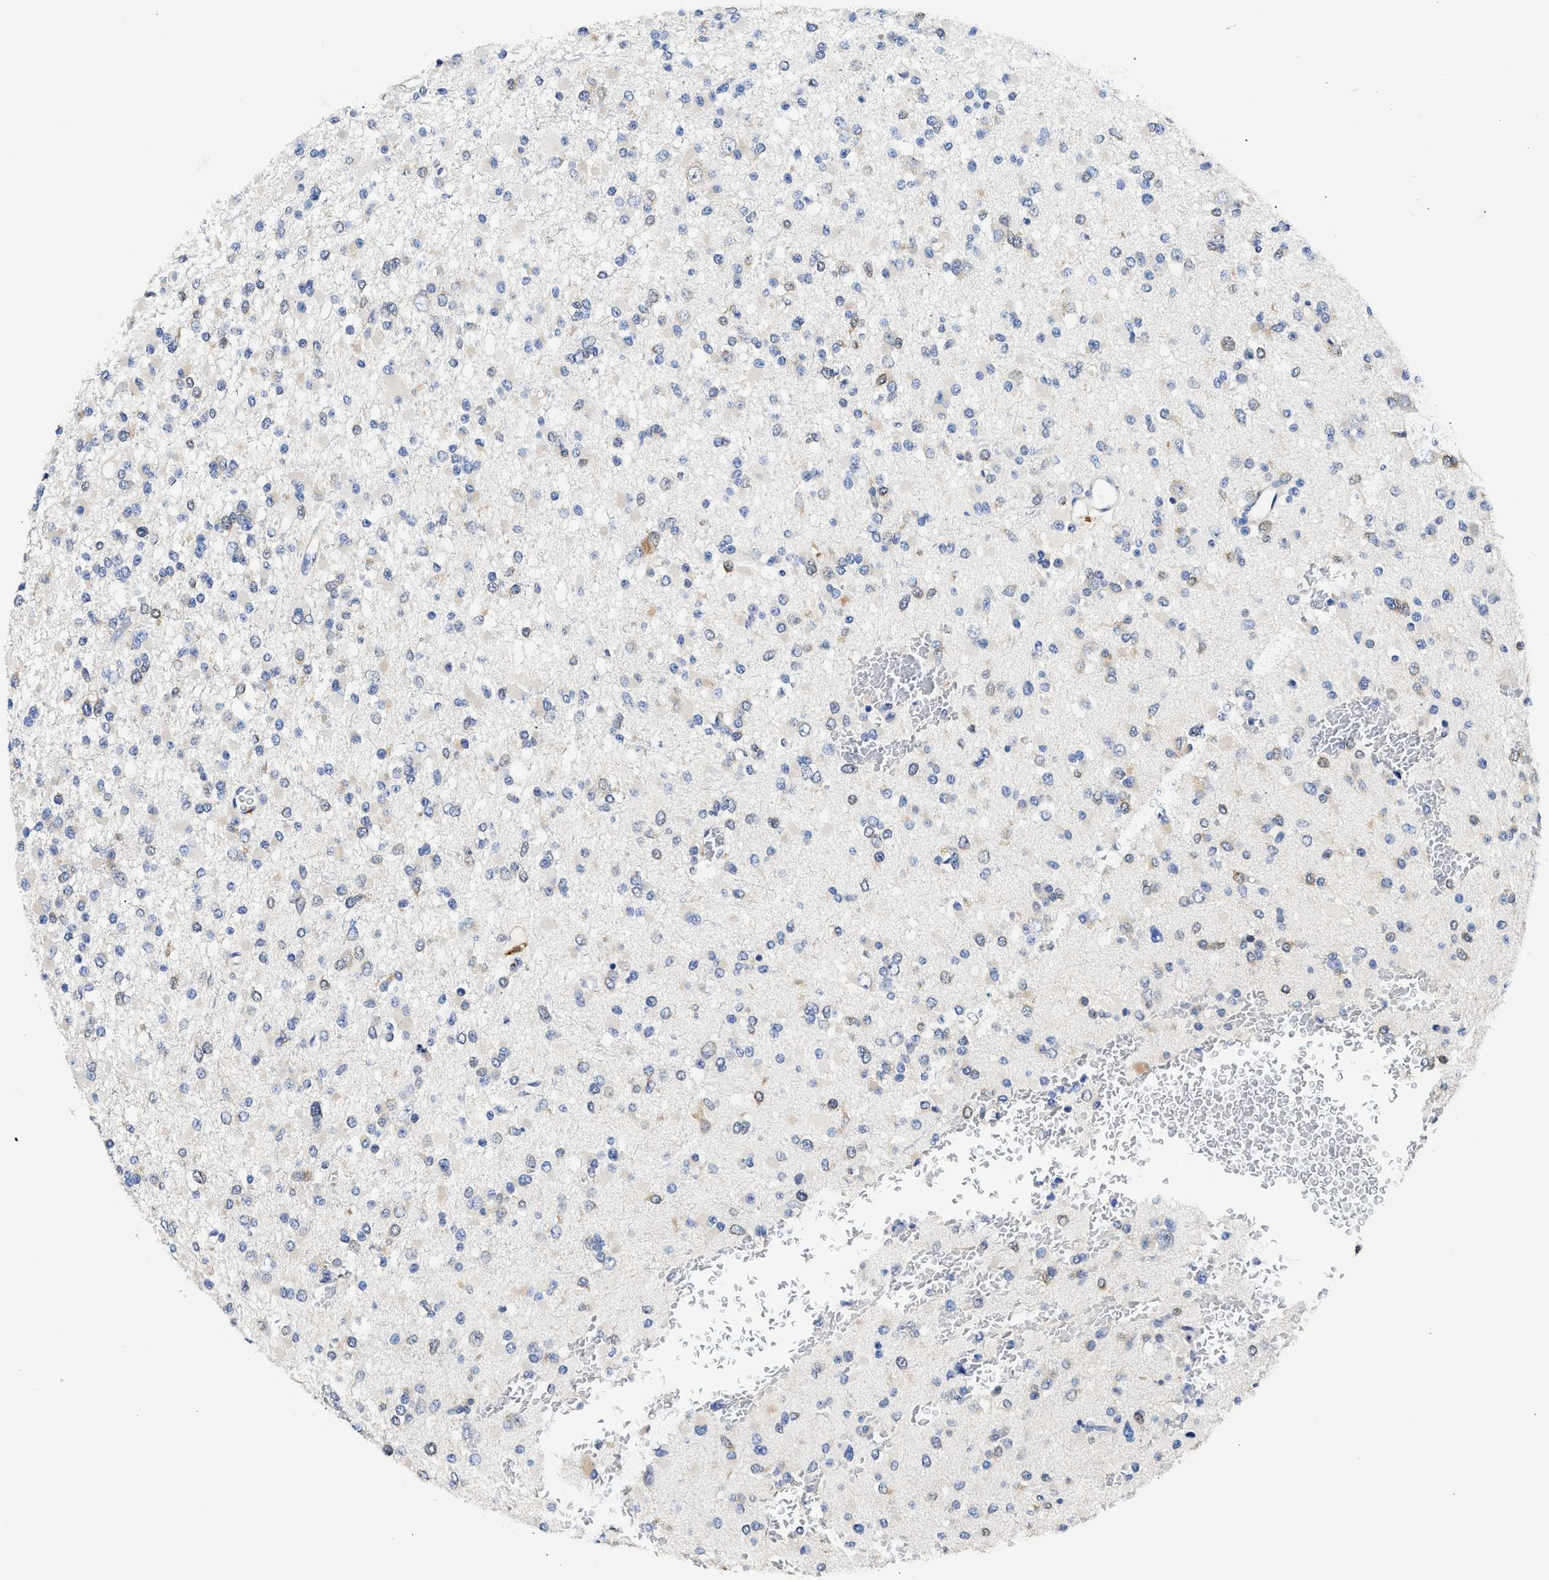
{"staining": {"intensity": "moderate", "quantity": "<25%", "location": "cytoplasmic/membranous,nuclear"}, "tissue": "glioma", "cell_type": "Tumor cells", "image_type": "cancer", "snomed": [{"axis": "morphology", "description": "Glioma, malignant, Low grade"}, {"axis": "topography", "description": "Brain"}], "caption": "A low amount of moderate cytoplasmic/membranous and nuclear positivity is present in approximately <25% of tumor cells in glioma tissue.", "gene": "XPO5", "patient": {"sex": "female", "age": 22}}